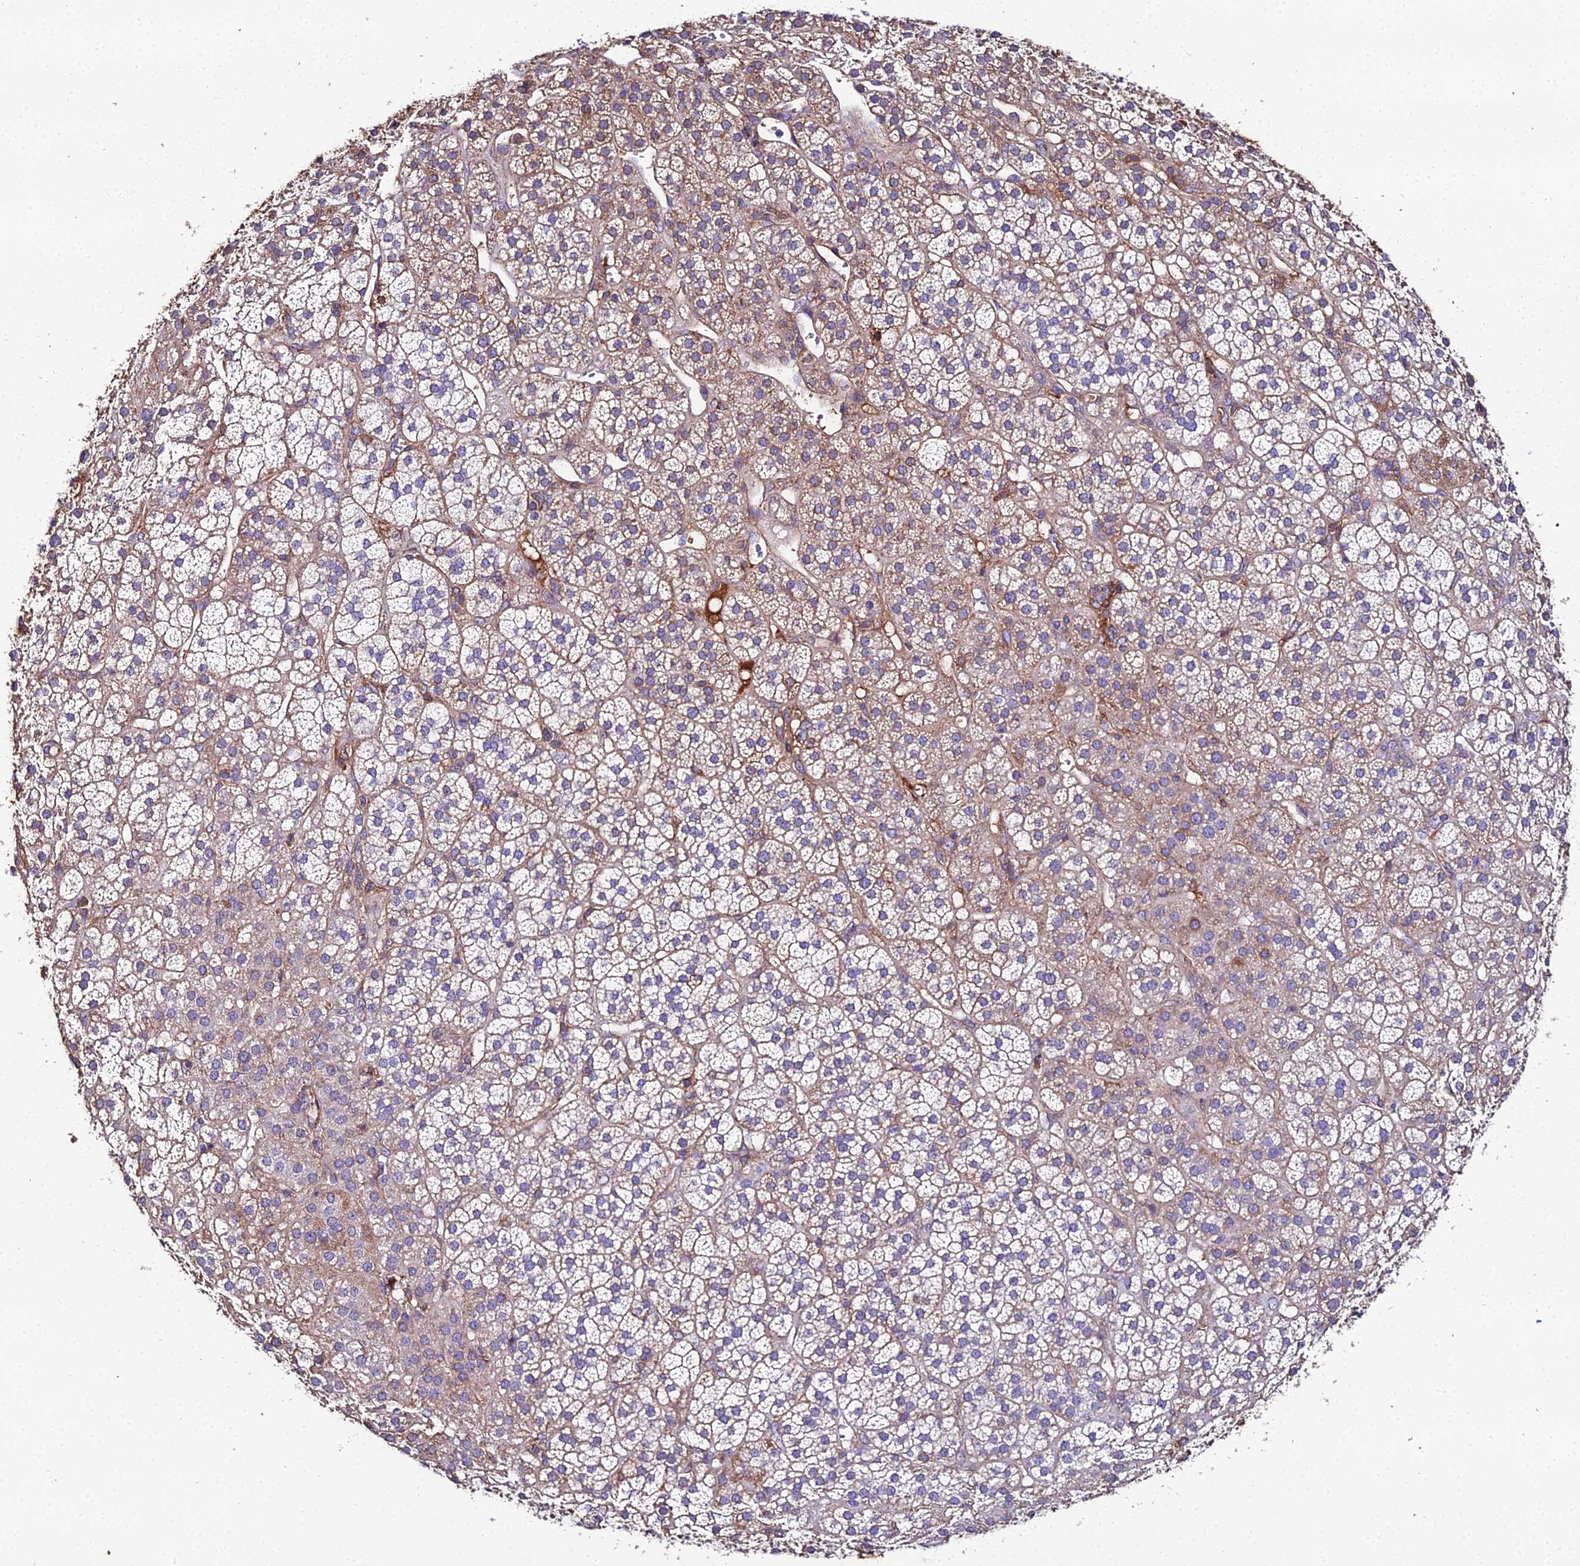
{"staining": {"intensity": "weak", "quantity": "25%-75%", "location": "cytoplasmic/membranous"}, "tissue": "adrenal gland", "cell_type": "Glandular cells", "image_type": "normal", "snomed": [{"axis": "morphology", "description": "Normal tissue, NOS"}, {"axis": "topography", "description": "Adrenal gland"}], "caption": "This micrograph shows immunohistochemistry staining of normal human adrenal gland, with low weak cytoplasmic/membranous expression in approximately 25%-75% of glandular cells.", "gene": "BEX4", "patient": {"sex": "female", "age": 70}}